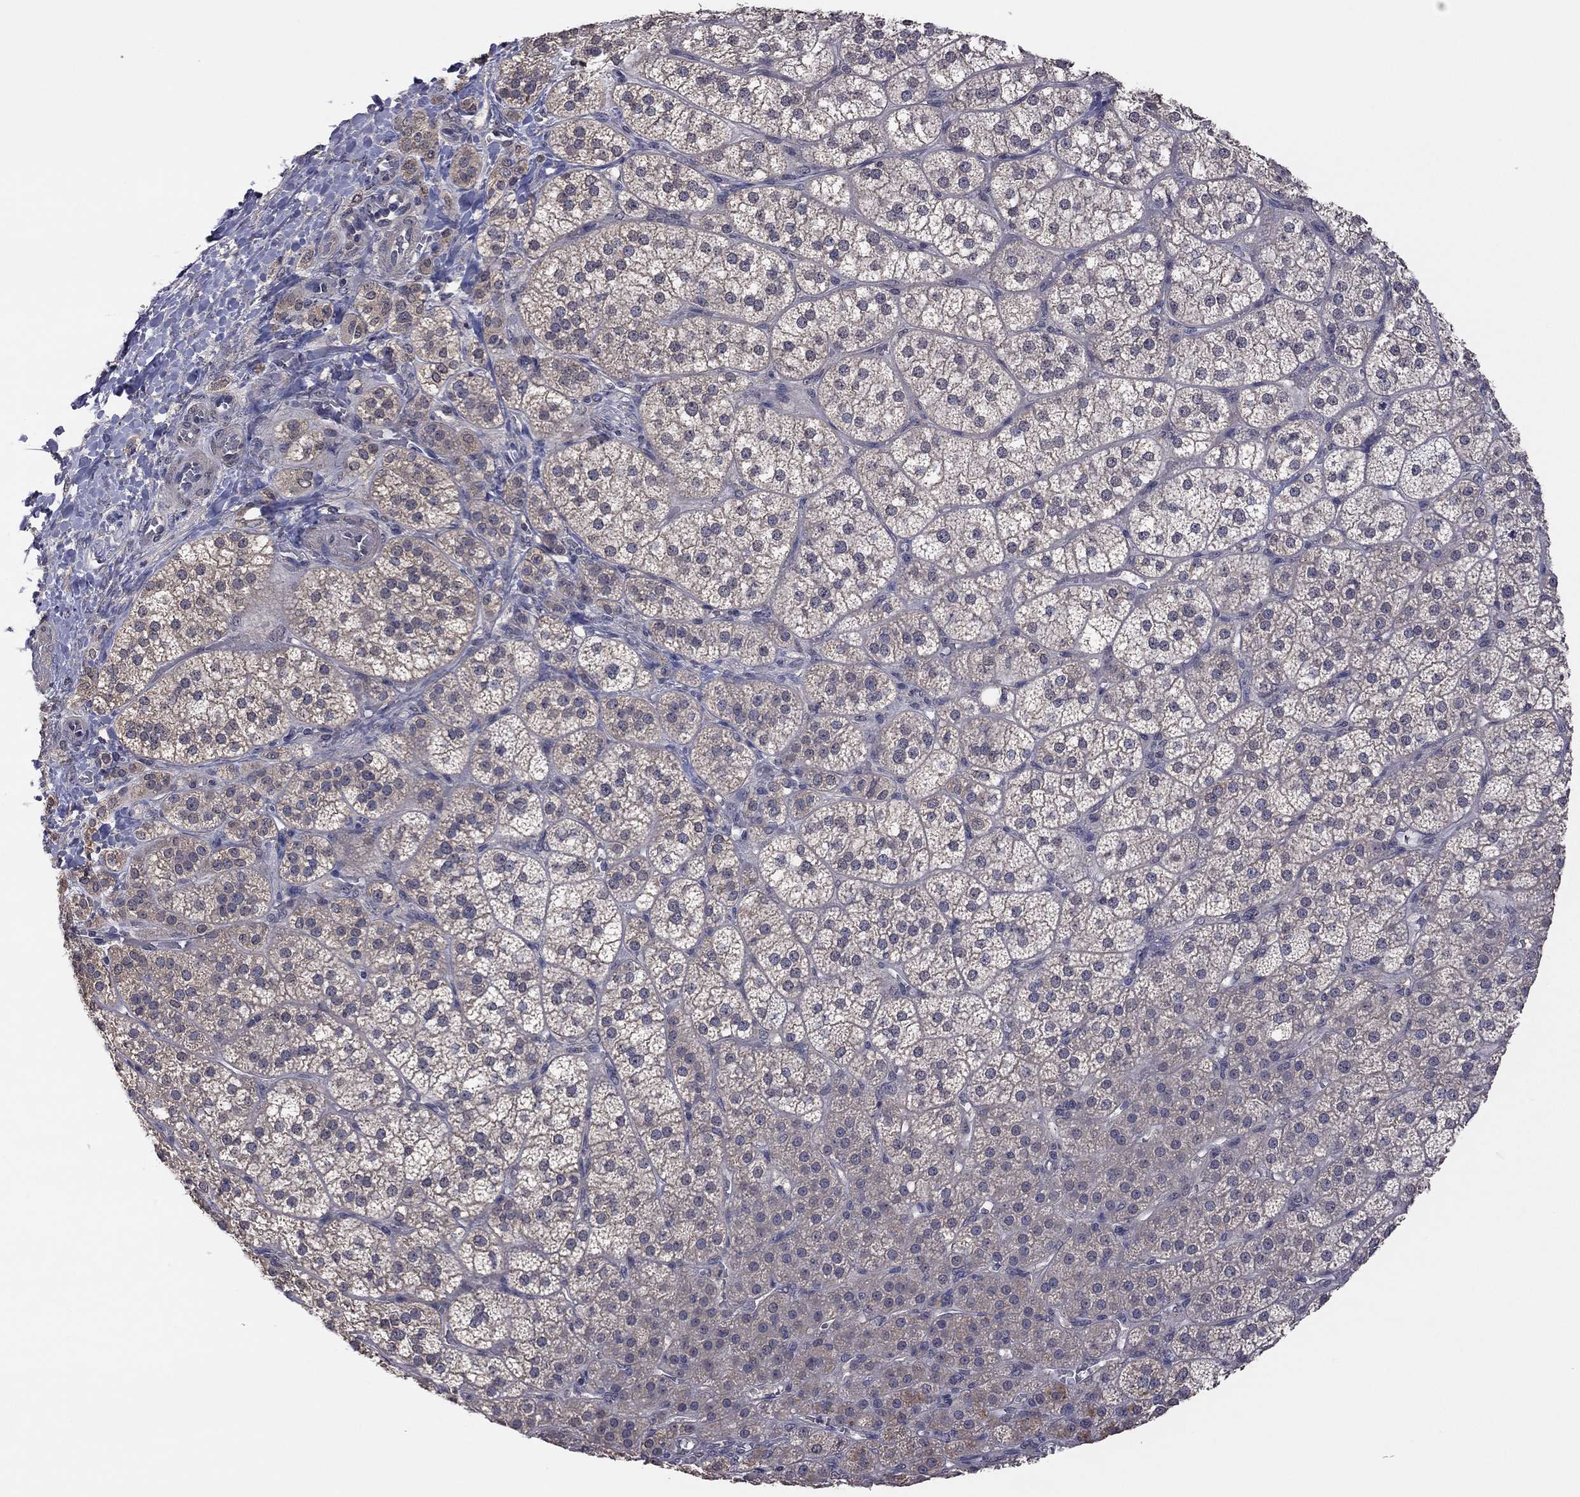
{"staining": {"intensity": "moderate", "quantity": "<25%", "location": "cytoplasmic/membranous"}, "tissue": "adrenal gland", "cell_type": "Glandular cells", "image_type": "normal", "snomed": [{"axis": "morphology", "description": "Normal tissue, NOS"}, {"axis": "topography", "description": "Adrenal gland"}], "caption": "IHC micrograph of unremarkable adrenal gland: human adrenal gland stained using immunohistochemistry displays low levels of moderate protein expression localized specifically in the cytoplasmic/membranous of glandular cells, appearing as a cytoplasmic/membranous brown color.", "gene": "TSNARE1", "patient": {"sex": "female", "age": 60}}